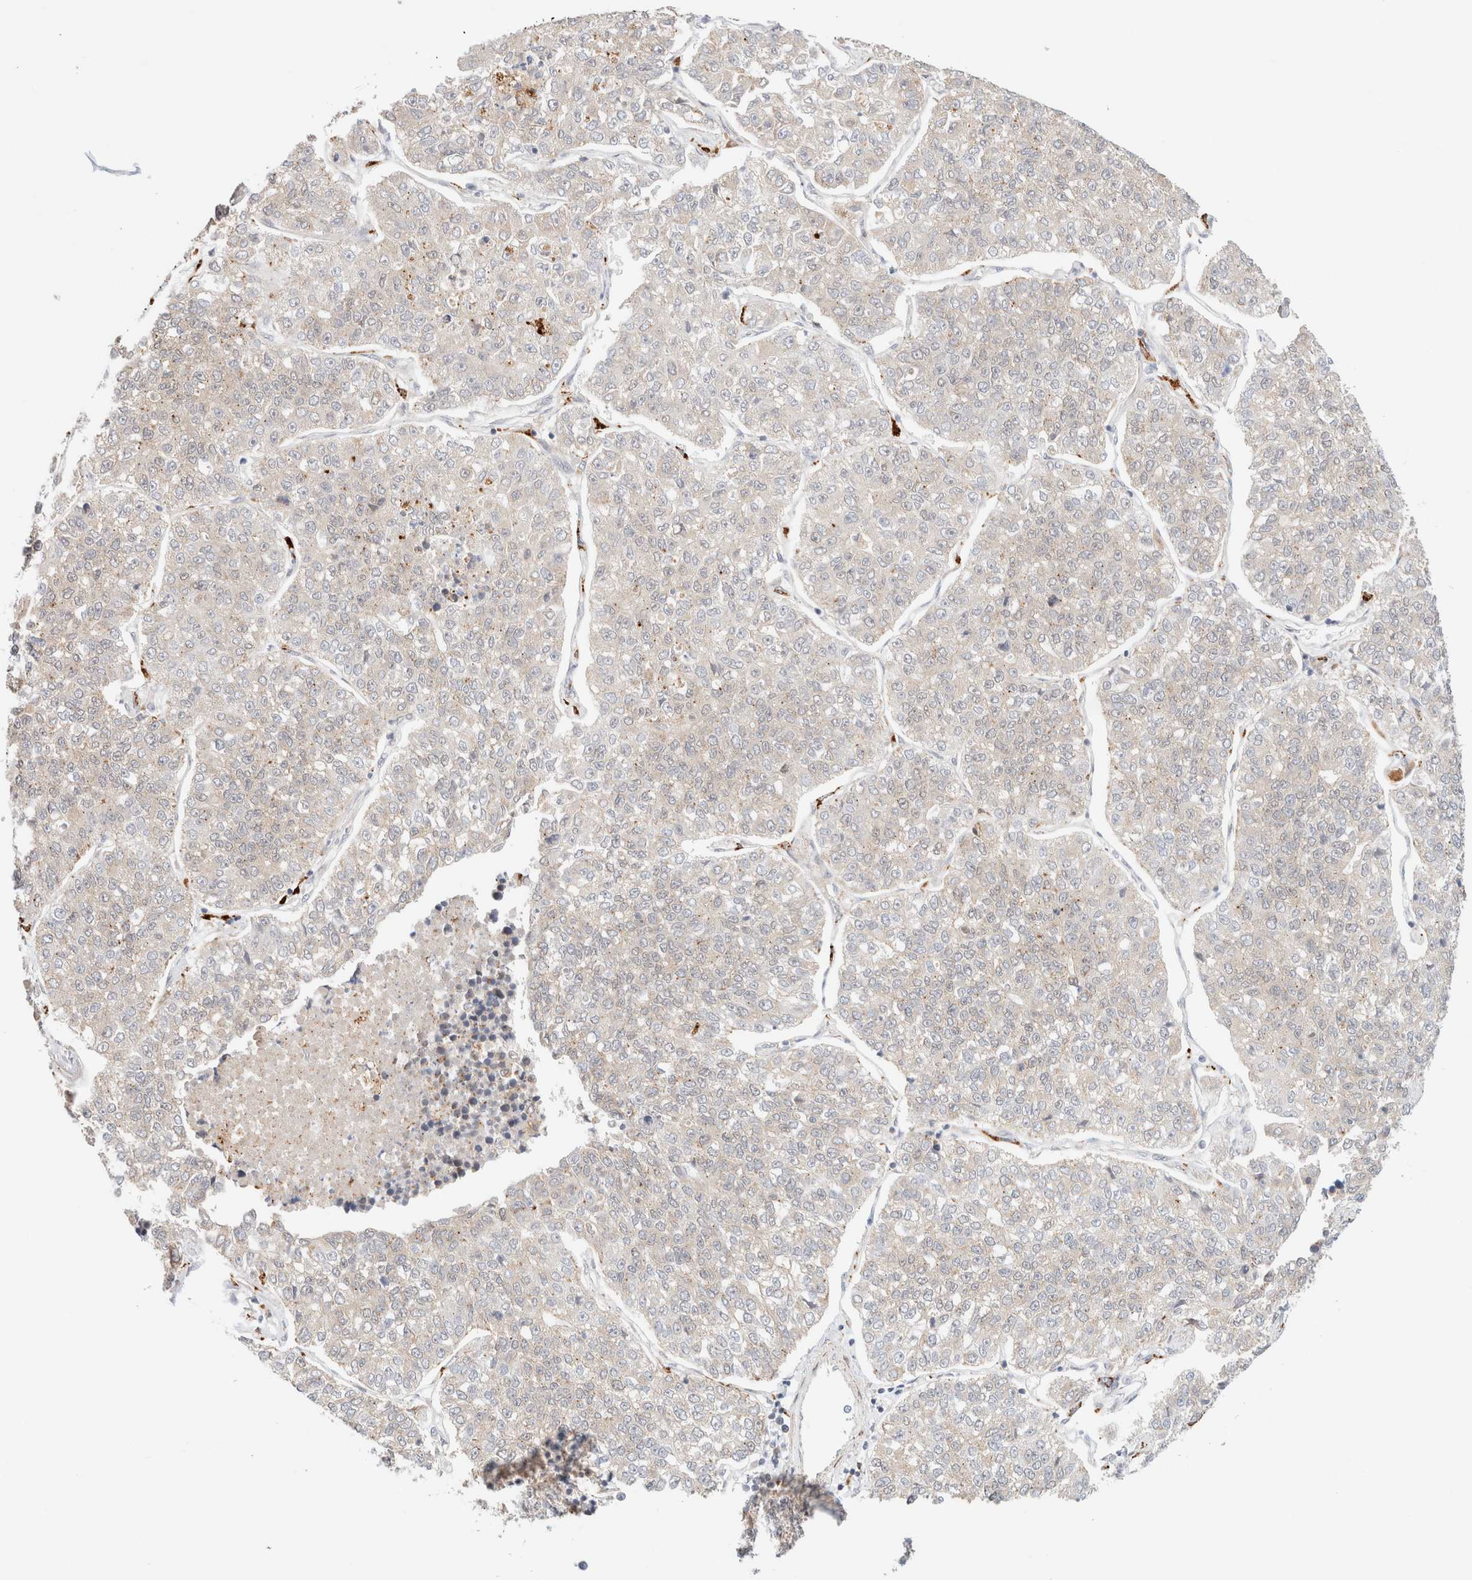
{"staining": {"intensity": "negative", "quantity": "none", "location": "none"}, "tissue": "lung cancer", "cell_type": "Tumor cells", "image_type": "cancer", "snomed": [{"axis": "morphology", "description": "Adenocarcinoma, NOS"}, {"axis": "topography", "description": "Lung"}], "caption": "Tumor cells show no significant expression in lung cancer. (Stains: DAB (3,3'-diaminobenzidine) immunohistochemistry (IHC) with hematoxylin counter stain, Microscopy: brightfield microscopy at high magnification).", "gene": "RRP15", "patient": {"sex": "male", "age": 49}}